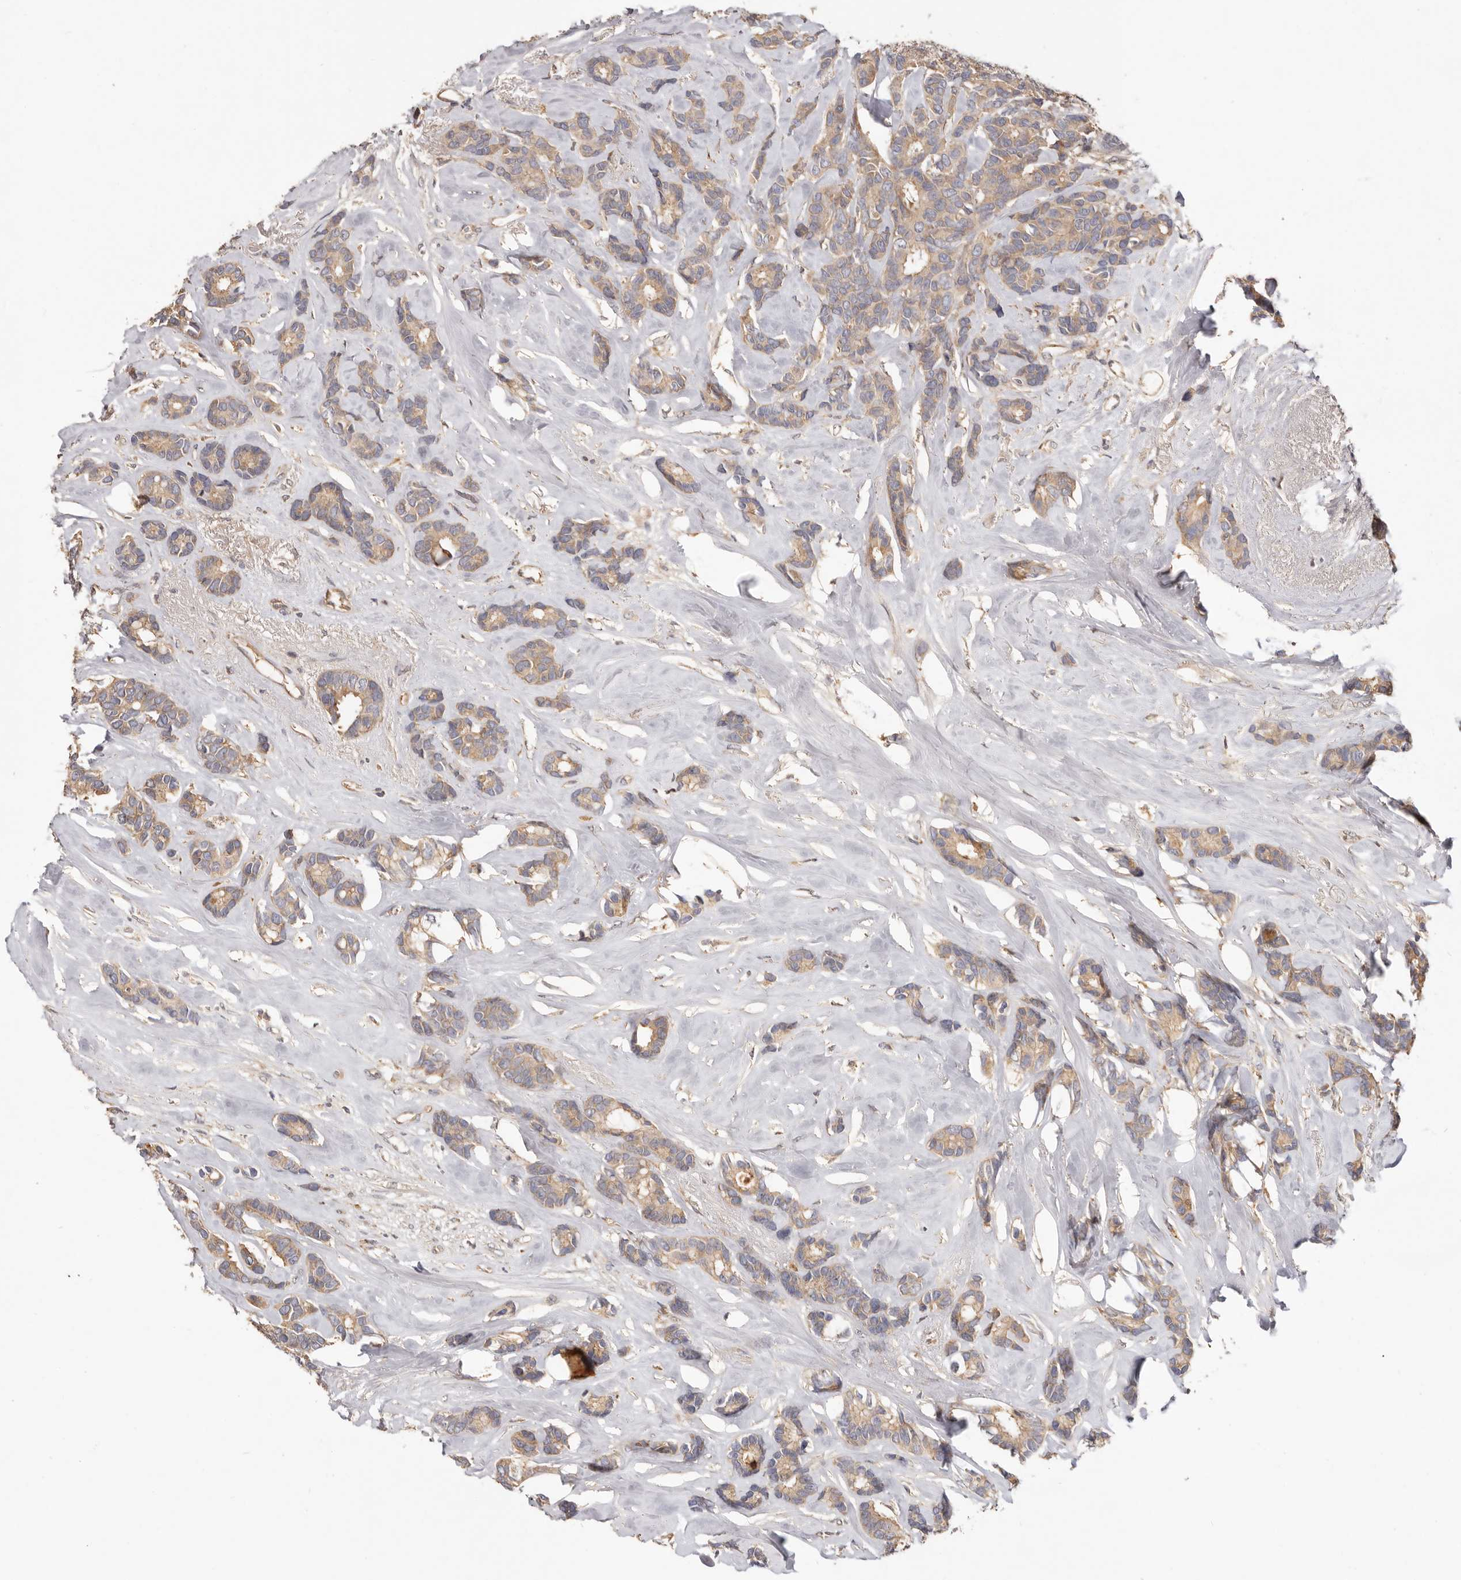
{"staining": {"intensity": "moderate", "quantity": ">75%", "location": "cytoplasmic/membranous"}, "tissue": "breast cancer", "cell_type": "Tumor cells", "image_type": "cancer", "snomed": [{"axis": "morphology", "description": "Duct carcinoma"}, {"axis": "topography", "description": "Breast"}], "caption": "Immunohistochemistry histopathology image of neoplastic tissue: breast infiltrating ductal carcinoma stained using IHC reveals medium levels of moderate protein expression localized specifically in the cytoplasmic/membranous of tumor cells, appearing as a cytoplasmic/membranous brown color.", "gene": "DOP1A", "patient": {"sex": "female", "age": 87}}